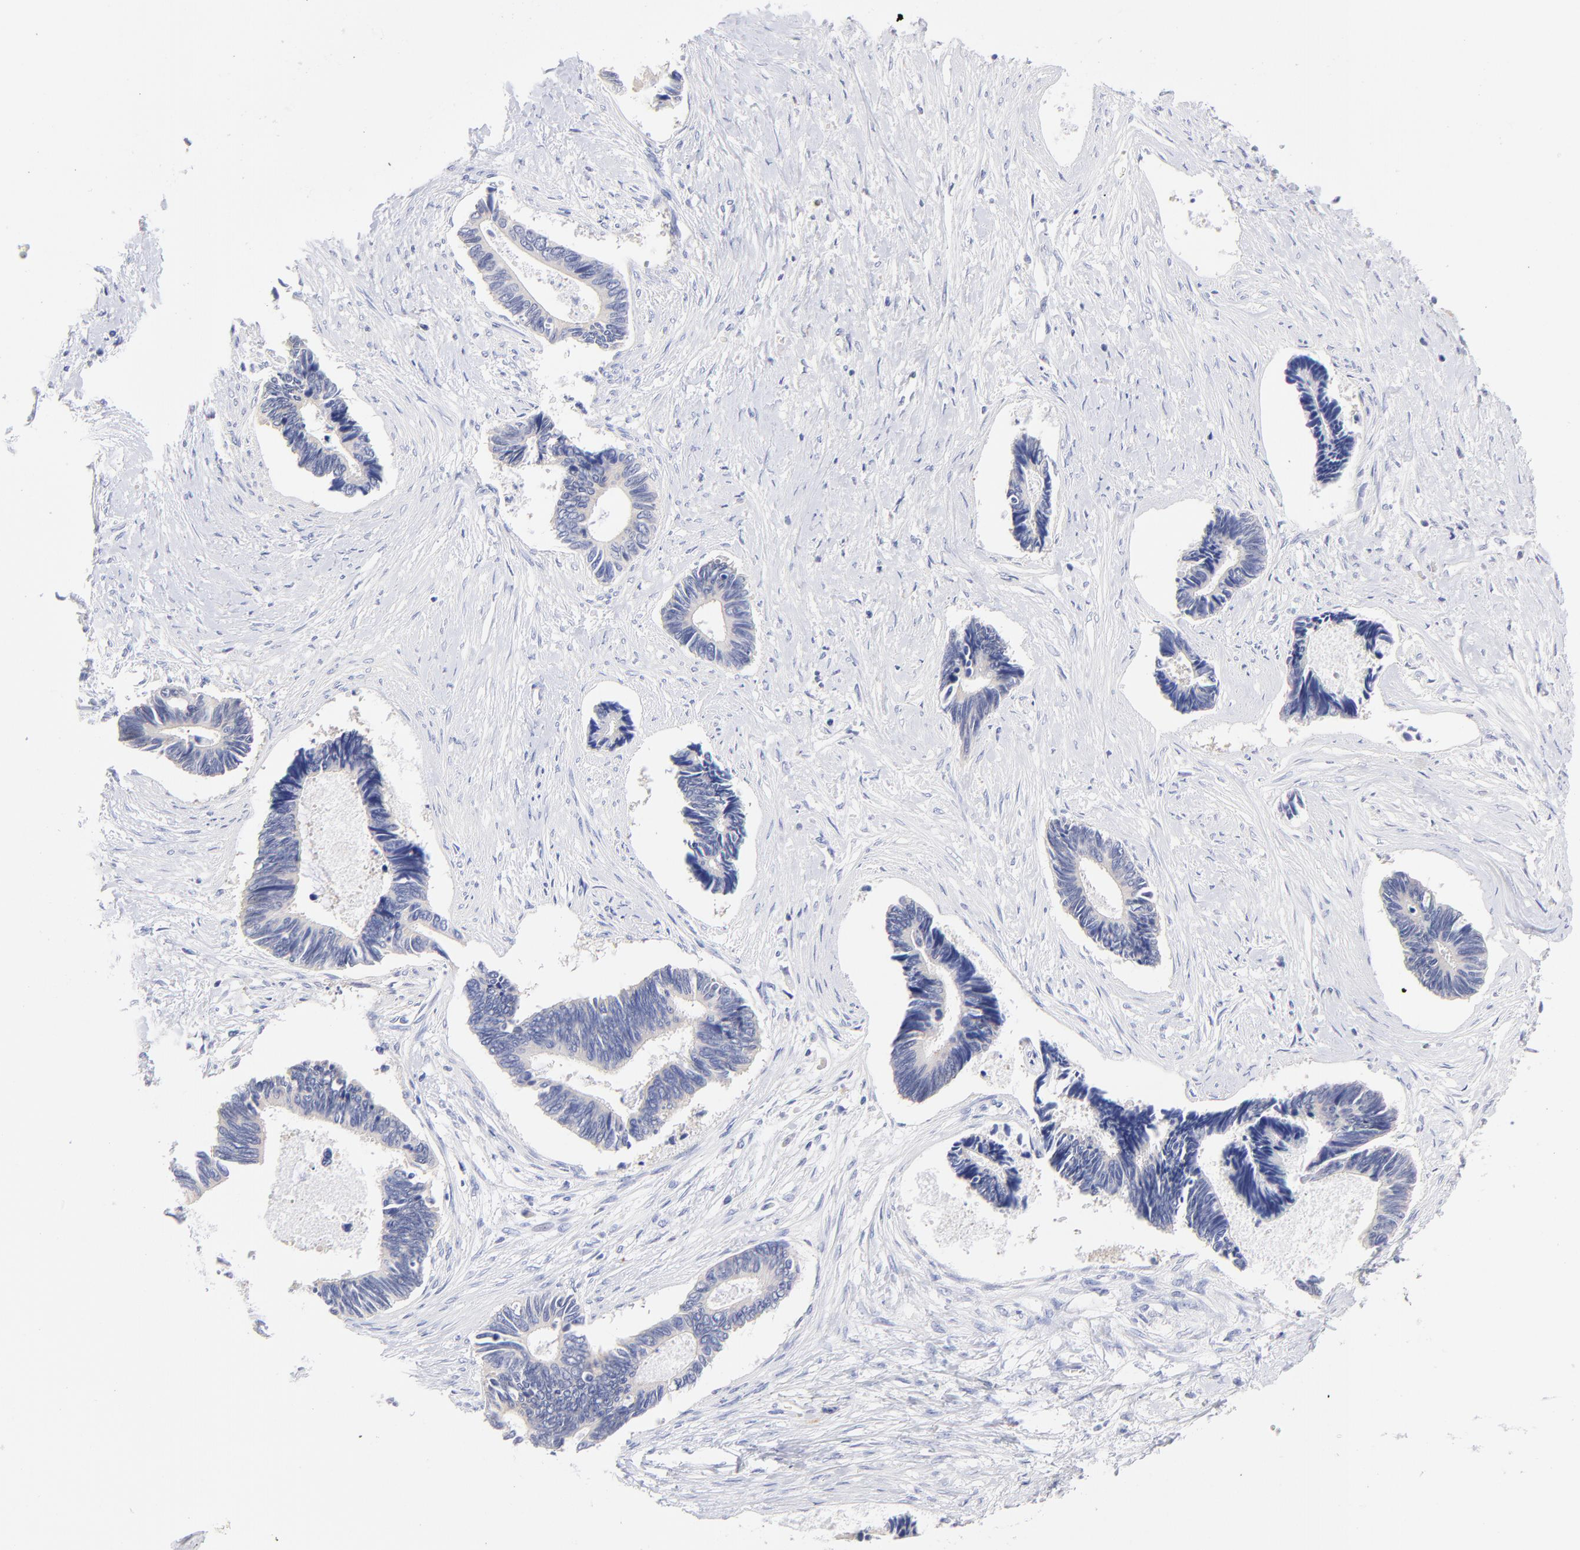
{"staining": {"intensity": "negative", "quantity": "none", "location": "none"}, "tissue": "pancreatic cancer", "cell_type": "Tumor cells", "image_type": "cancer", "snomed": [{"axis": "morphology", "description": "Adenocarcinoma, NOS"}, {"axis": "topography", "description": "Pancreas"}], "caption": "A histopathology image of human adenocarcinoma (pancreatic) is negative for staining in tumor cells. The staining is performed using DAB (3,3'-diaminobenzidine) brown chromogen with nuclei counter-stained in using hematoxylin.", "gene": "CFAP57", "patient": {"sex": "female", "age": 70}}